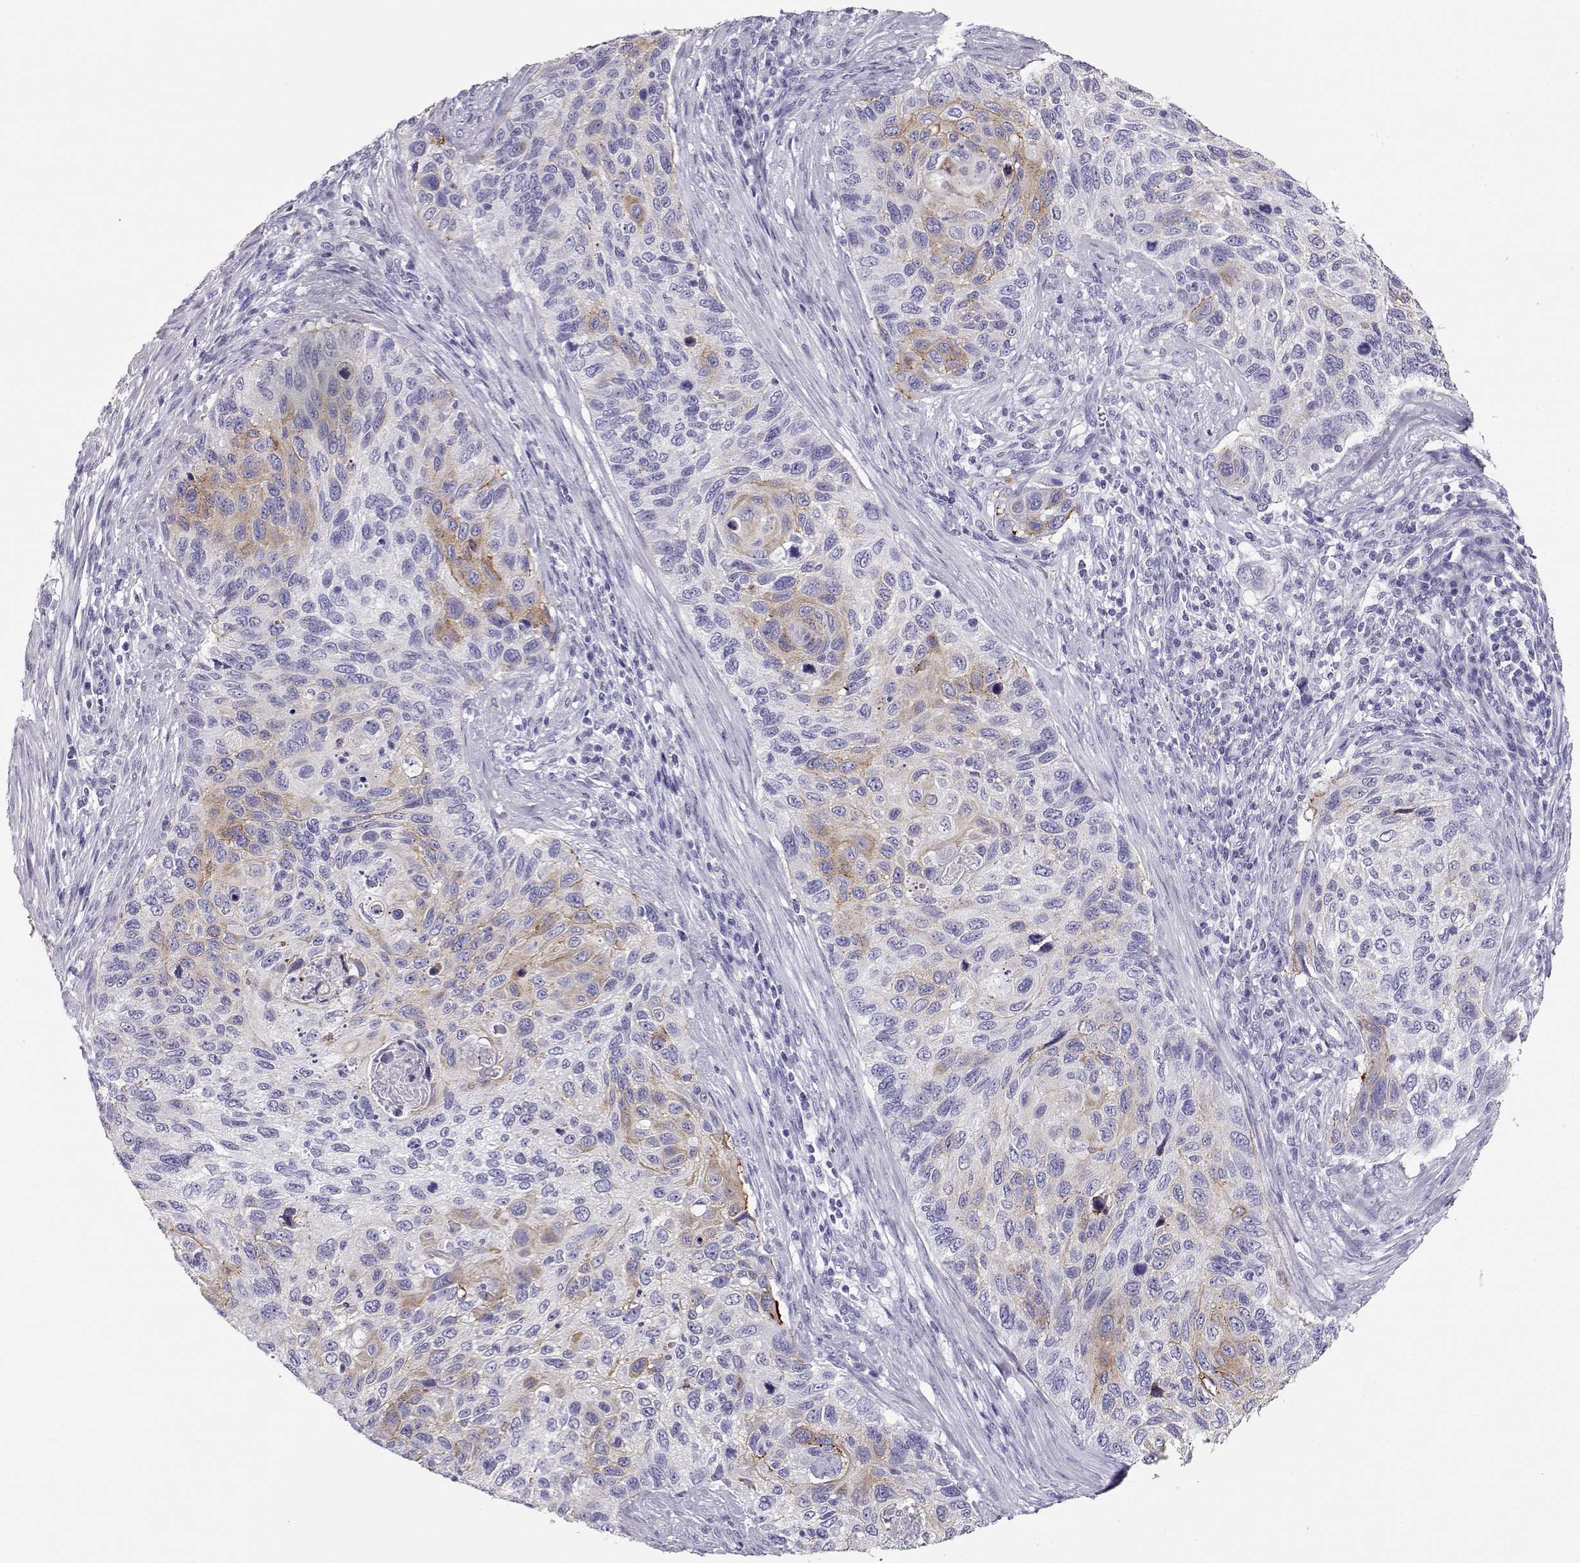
{"staining": {"intensity": "weak", "quantity": "<25%", "location": "cytoplasmic/membranous"}, "tissue": "cervical cancer", "cell_type": "Tumor cells", "image_type": "cancer", "snomed": [{"axis": "morphology", "description": "Squamous cell carcinoma, NOS"}, {"axis": "topography", "description": "Cervix"}], "caption": "The photomicrograph demonstrates no staining of tumor cells in cervical cancer (squamous cell carcinoma).", "gene": "CRX", "patient": {"sex": "female", "age": 70}}